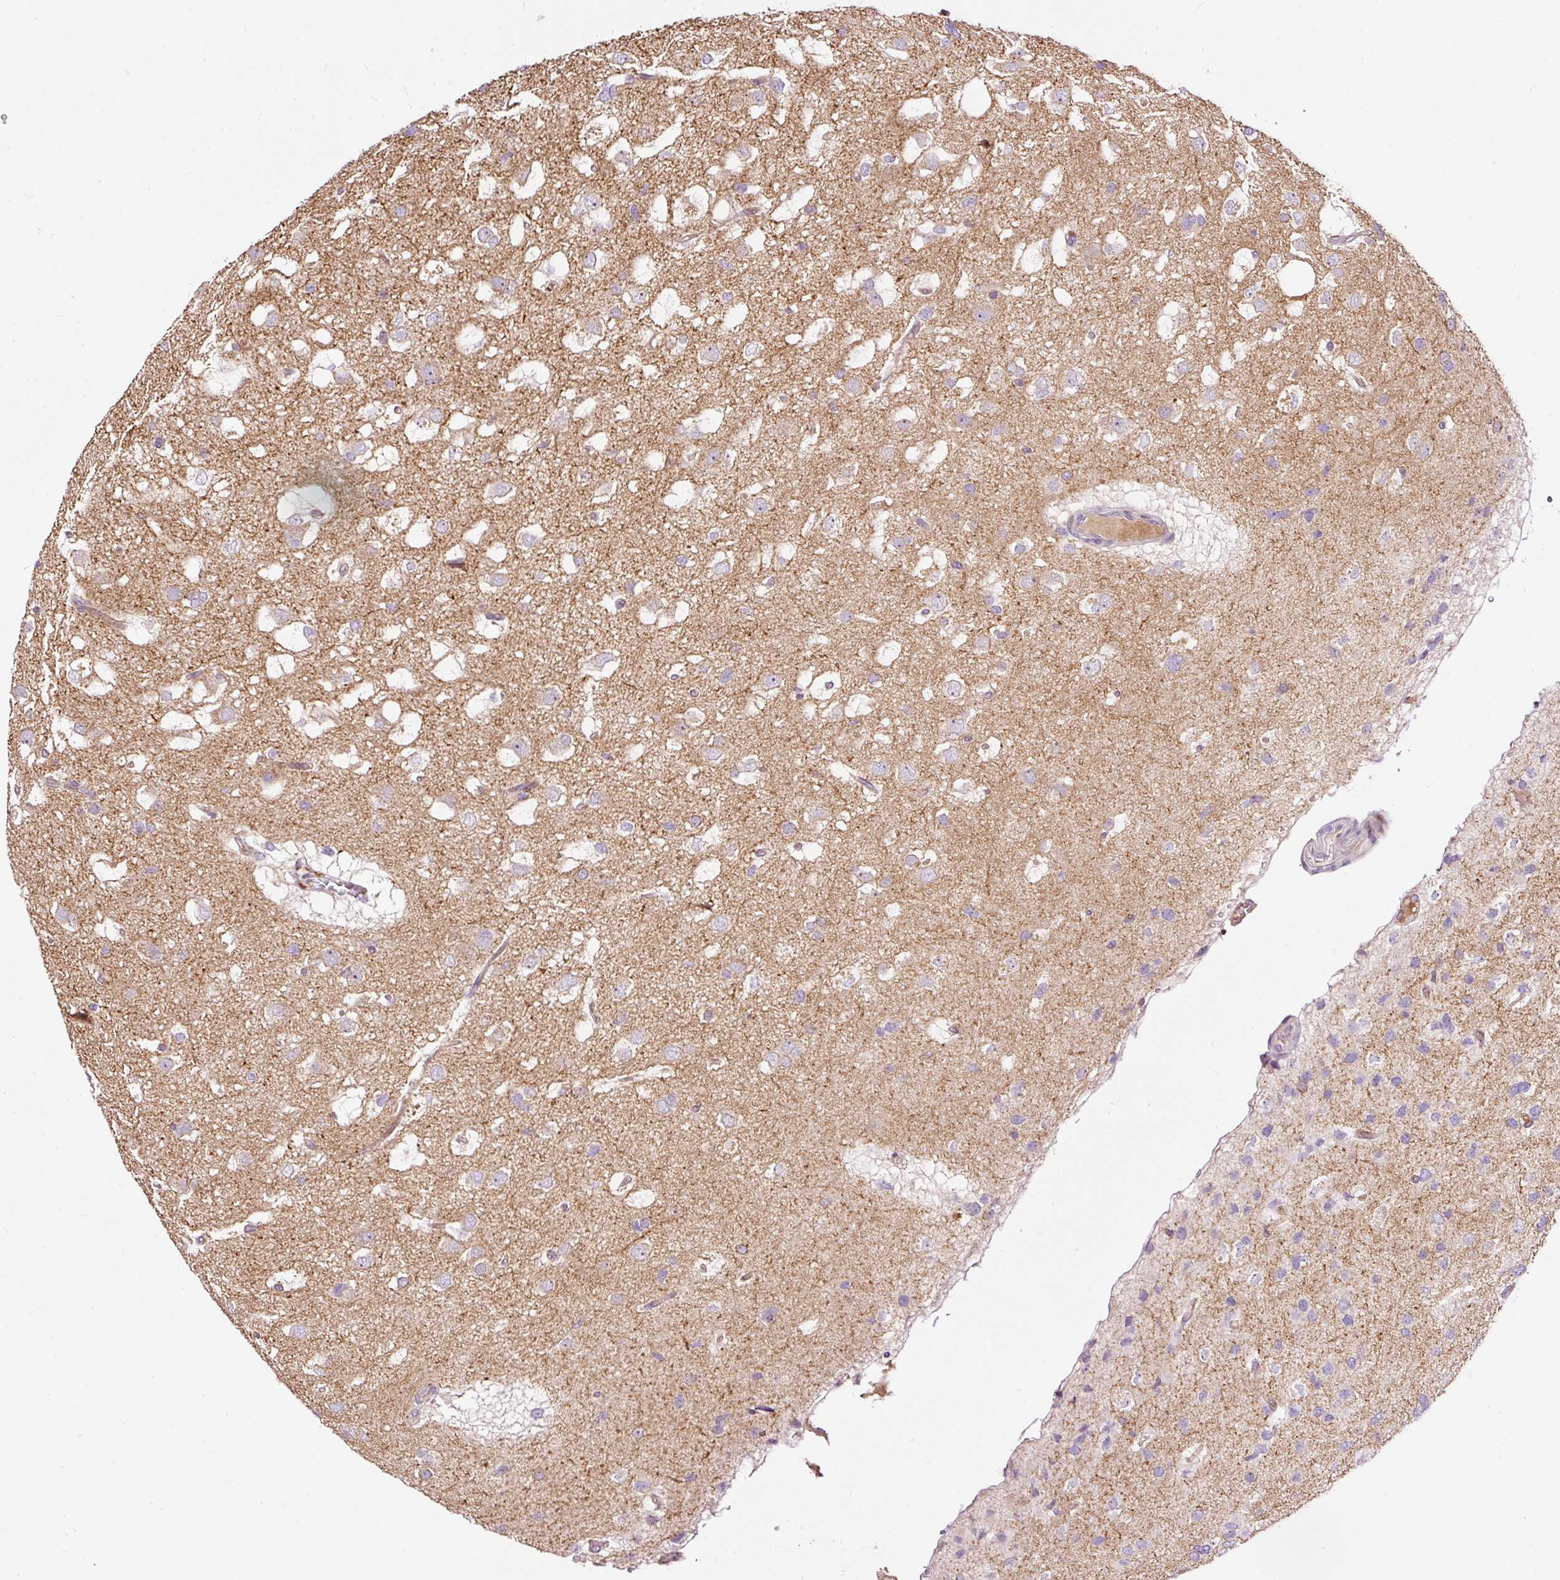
{"staining": {"intensity": "weak", "quantity": "25%-75%", "location": "cytoplasmic/membranous"}, "tissue": "glioma", "cell_type": "Tumor cells", "image_type": "cancer", "snomed": [{"axis": "morphology", "description": "Glioma, malignant, High grade"}, {"axis": "topography", "description": "Brain"}], "caption": "This is an image of IHC staining of malignant glioma (high-grade), which shows weak staining in the cytoplasmic/membranous of tumor cells.", "gene": "BOLA3", "patient": {"sex": "male", "age": 53}}